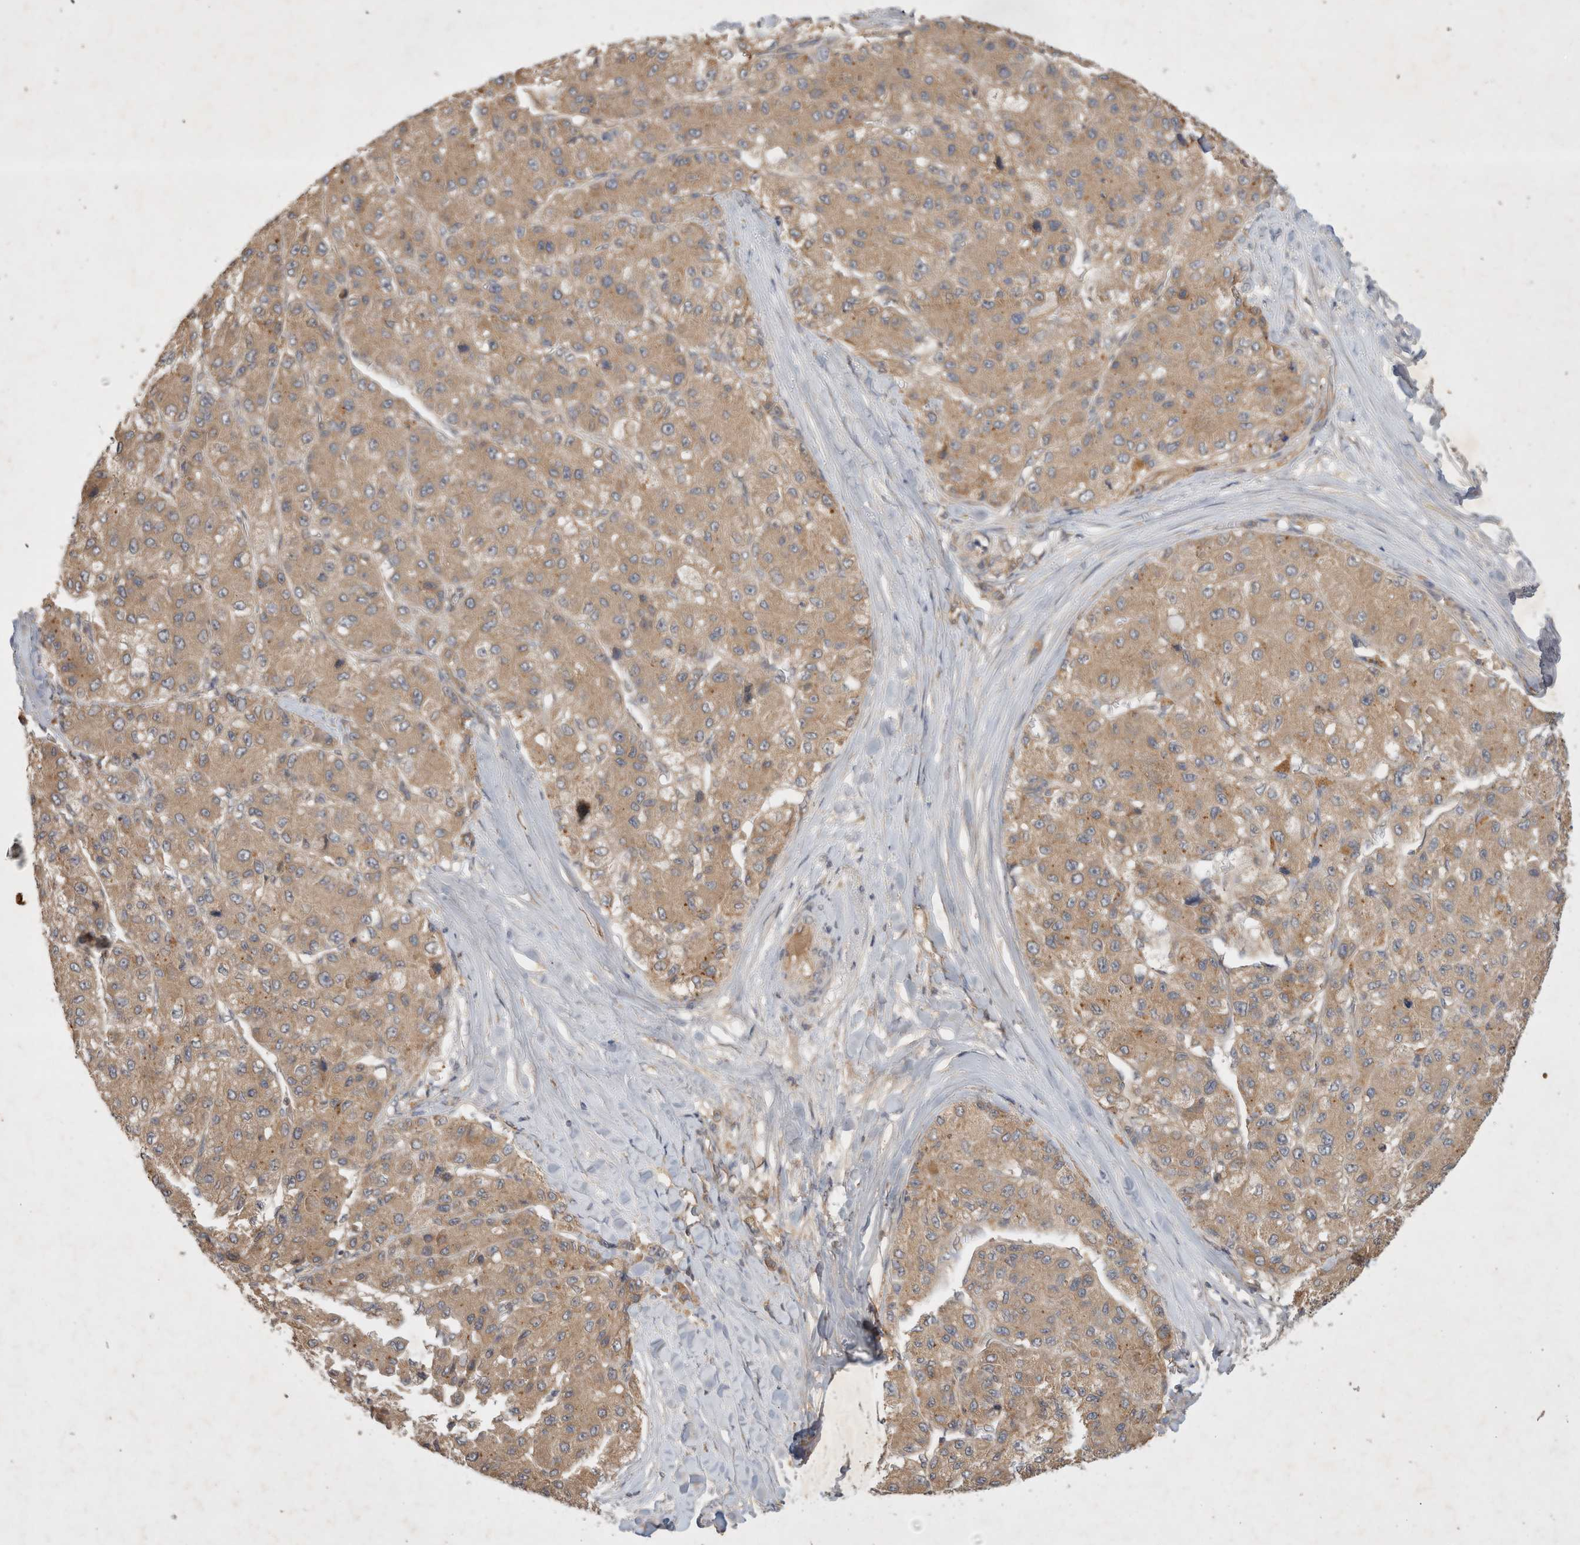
{"staining": {"intensity": "moderate", "quantity": ">75%", "location": "cytoplasmic/membranous"}, "tissue": "liver cancer", "cell_type": "Tumor cells", "image_type": "cancer", "snomed": [{"axis": "morphology", "description": "Carcinoma, Hepatocellular, NOS"}, {"axis": "topography", "description": "Liver"}], "caption": "IHC of hepatocellular carcinoma (liver) exhibits medium levels of moderate cytoplasmic/membranous positivity in approximately >75% of tumor cells. (IHC, brightfield microscopy, high magnification).", "gene": "YES1", "patient": {"sex": "male", "age": 80}}